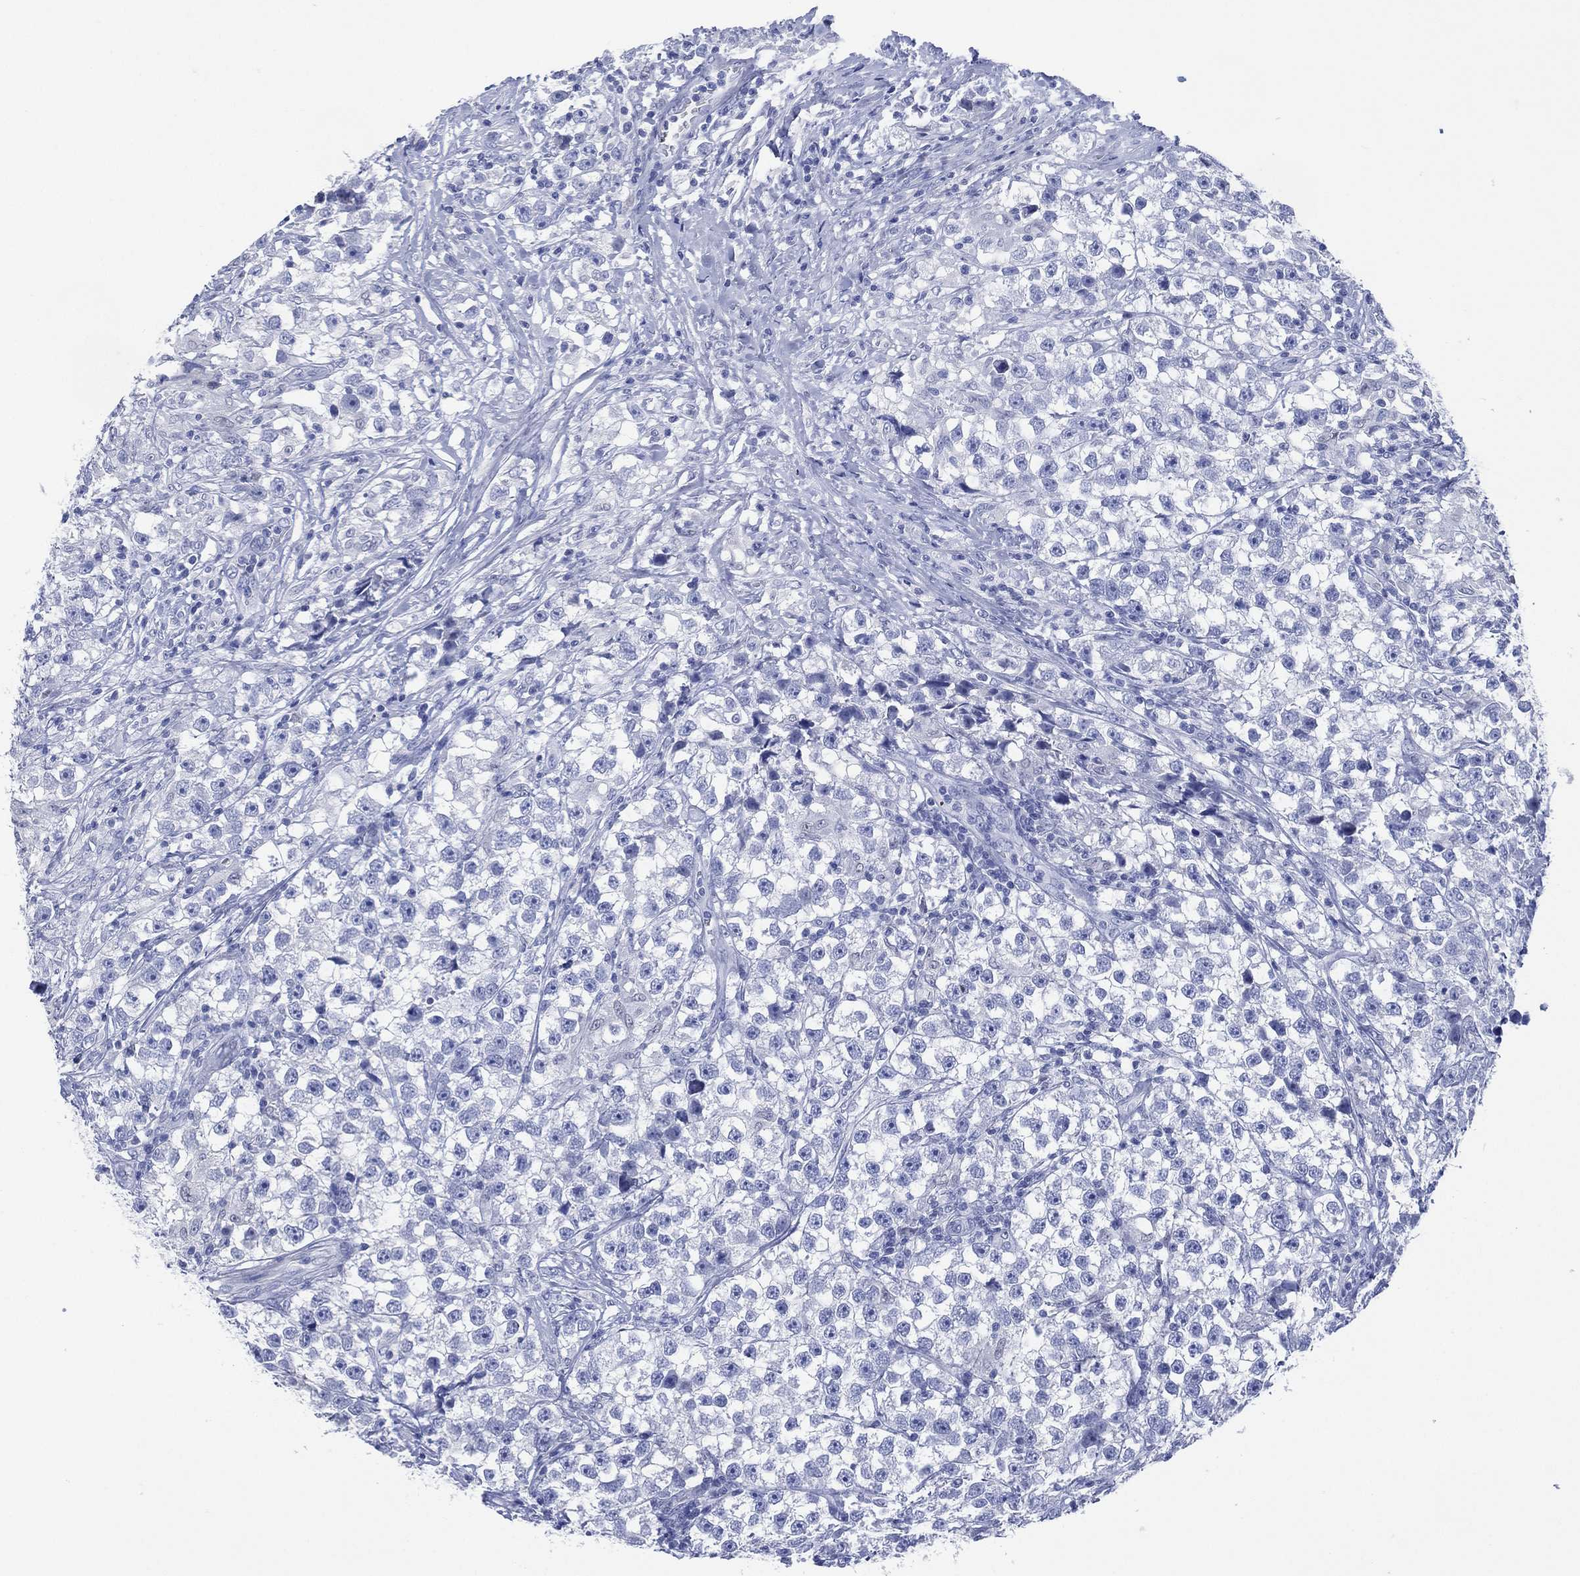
{"staining": {"intensity": "negative", "quantity": "none", "location": "none"}, "tissue": "testis cancer", "cell_type": "Tumor cells", "image_type": "cancer", "snomed": [{"axis": "morphology", "description": "Seminoma, NOS"}, {"axis": "topography", "description": "Testis"}], "caption": "Testis cancer (seminoma) stained for a protein using immunohistochemistry shows no positivity tumor cells.", "gene": "TMEM247", "patient": {"sex": "male", "age": 46}}